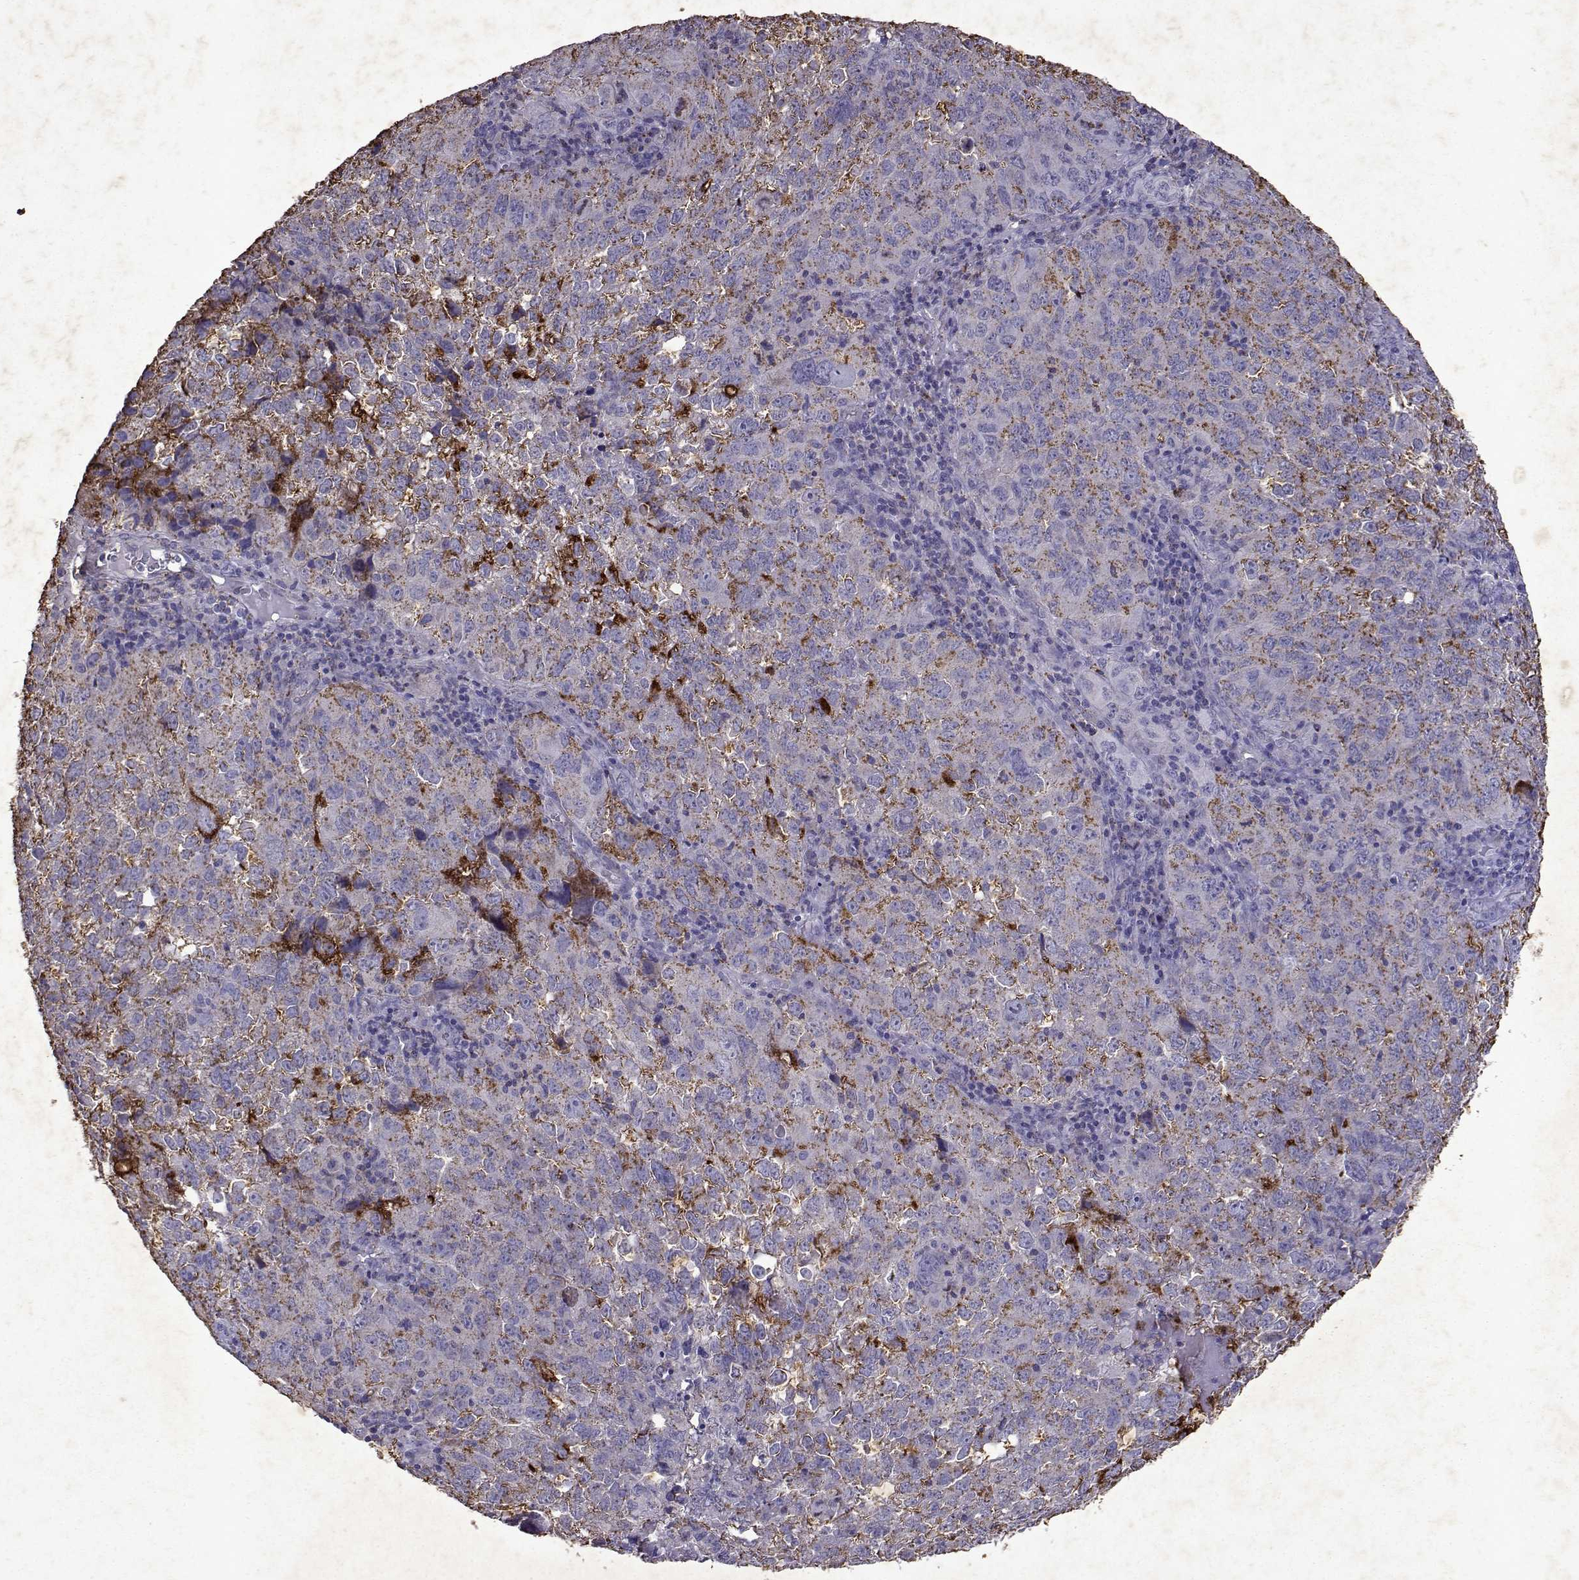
{"staining": {"intensity": "moderate", "quantity": "<25%", "location": "cytoplasmic/membranous"}, "tissue": "cervical cancer", "cell_type": "Tumor cells", "image_type": "cancer", "snomed": [{"axis": "morphology", "description": "Squamous cell carcinoma, NOS"}, {"axis": "topography", "description": "Cervix"}], "caption": "Tumor cells demonstrate low levels of moderate cytoplasmic/membranous positivity in approximately <25% of cells in human cervical cancer. (DAB IHC, brown staining for protein, blue staining for nuclei).", "gene": "DUSP28", "patient": {"sex": "female", "age": 55}}